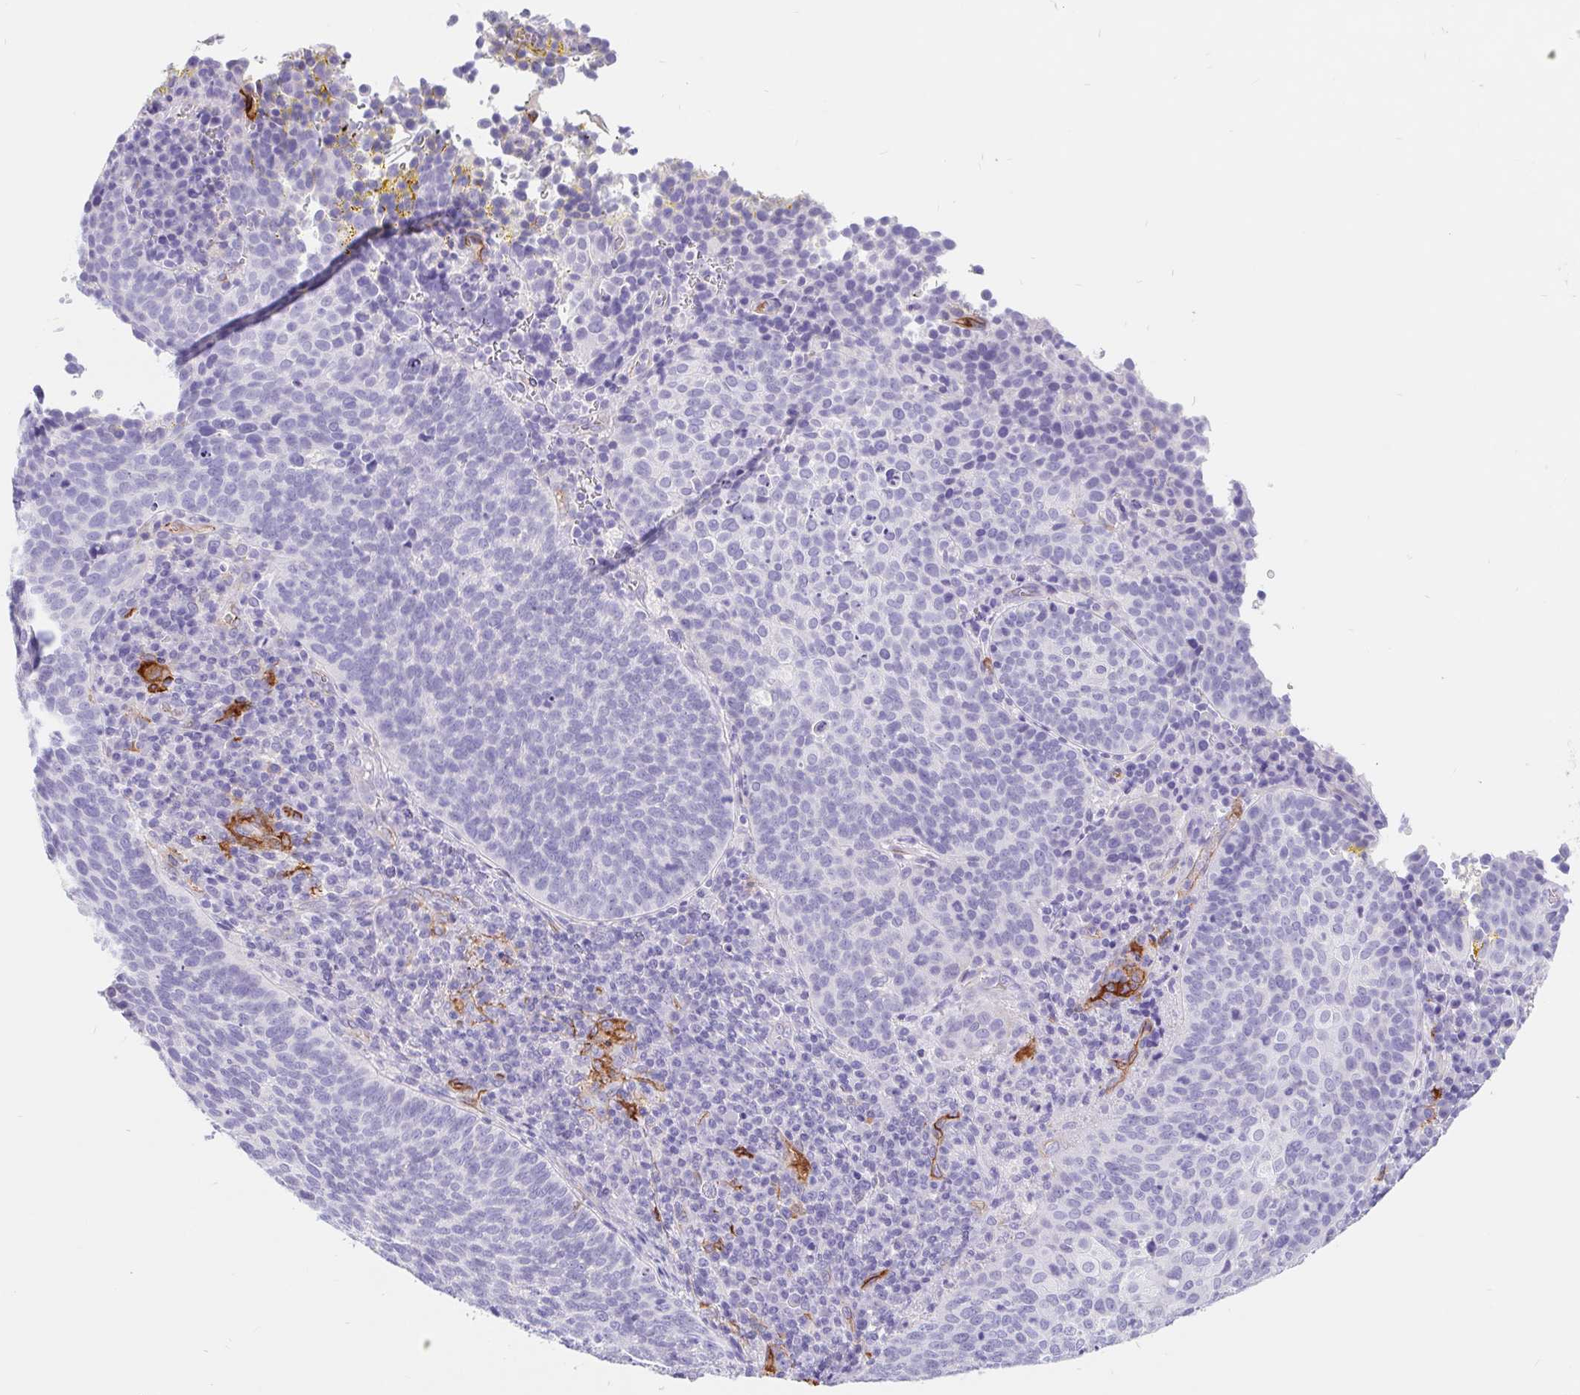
{"staining": {"intensity": "negative", "quantity": "none", "location": "none"}, "tissue": "cervical cancer", "cell_type": "Tumor cells", "image_type": "cancer", "snomed": [{"axis": "morphology", "description": "Squamous cell carcinoma, NOS"}, {"axis": "topography", "description": "Cervix"}], "caption": "Tumor cells are negative for brown protein staining in cervical squamous cell carcinoma. The staining was performed using DAB (3,3'-diaminobenzidine) to visualize the protein expression in brown, while the nuclei were stained in blue with hematoxylin (Magnification: 20x).", "gene": "LIMCH1", "patient": {"sex": "female", "age": 34}}